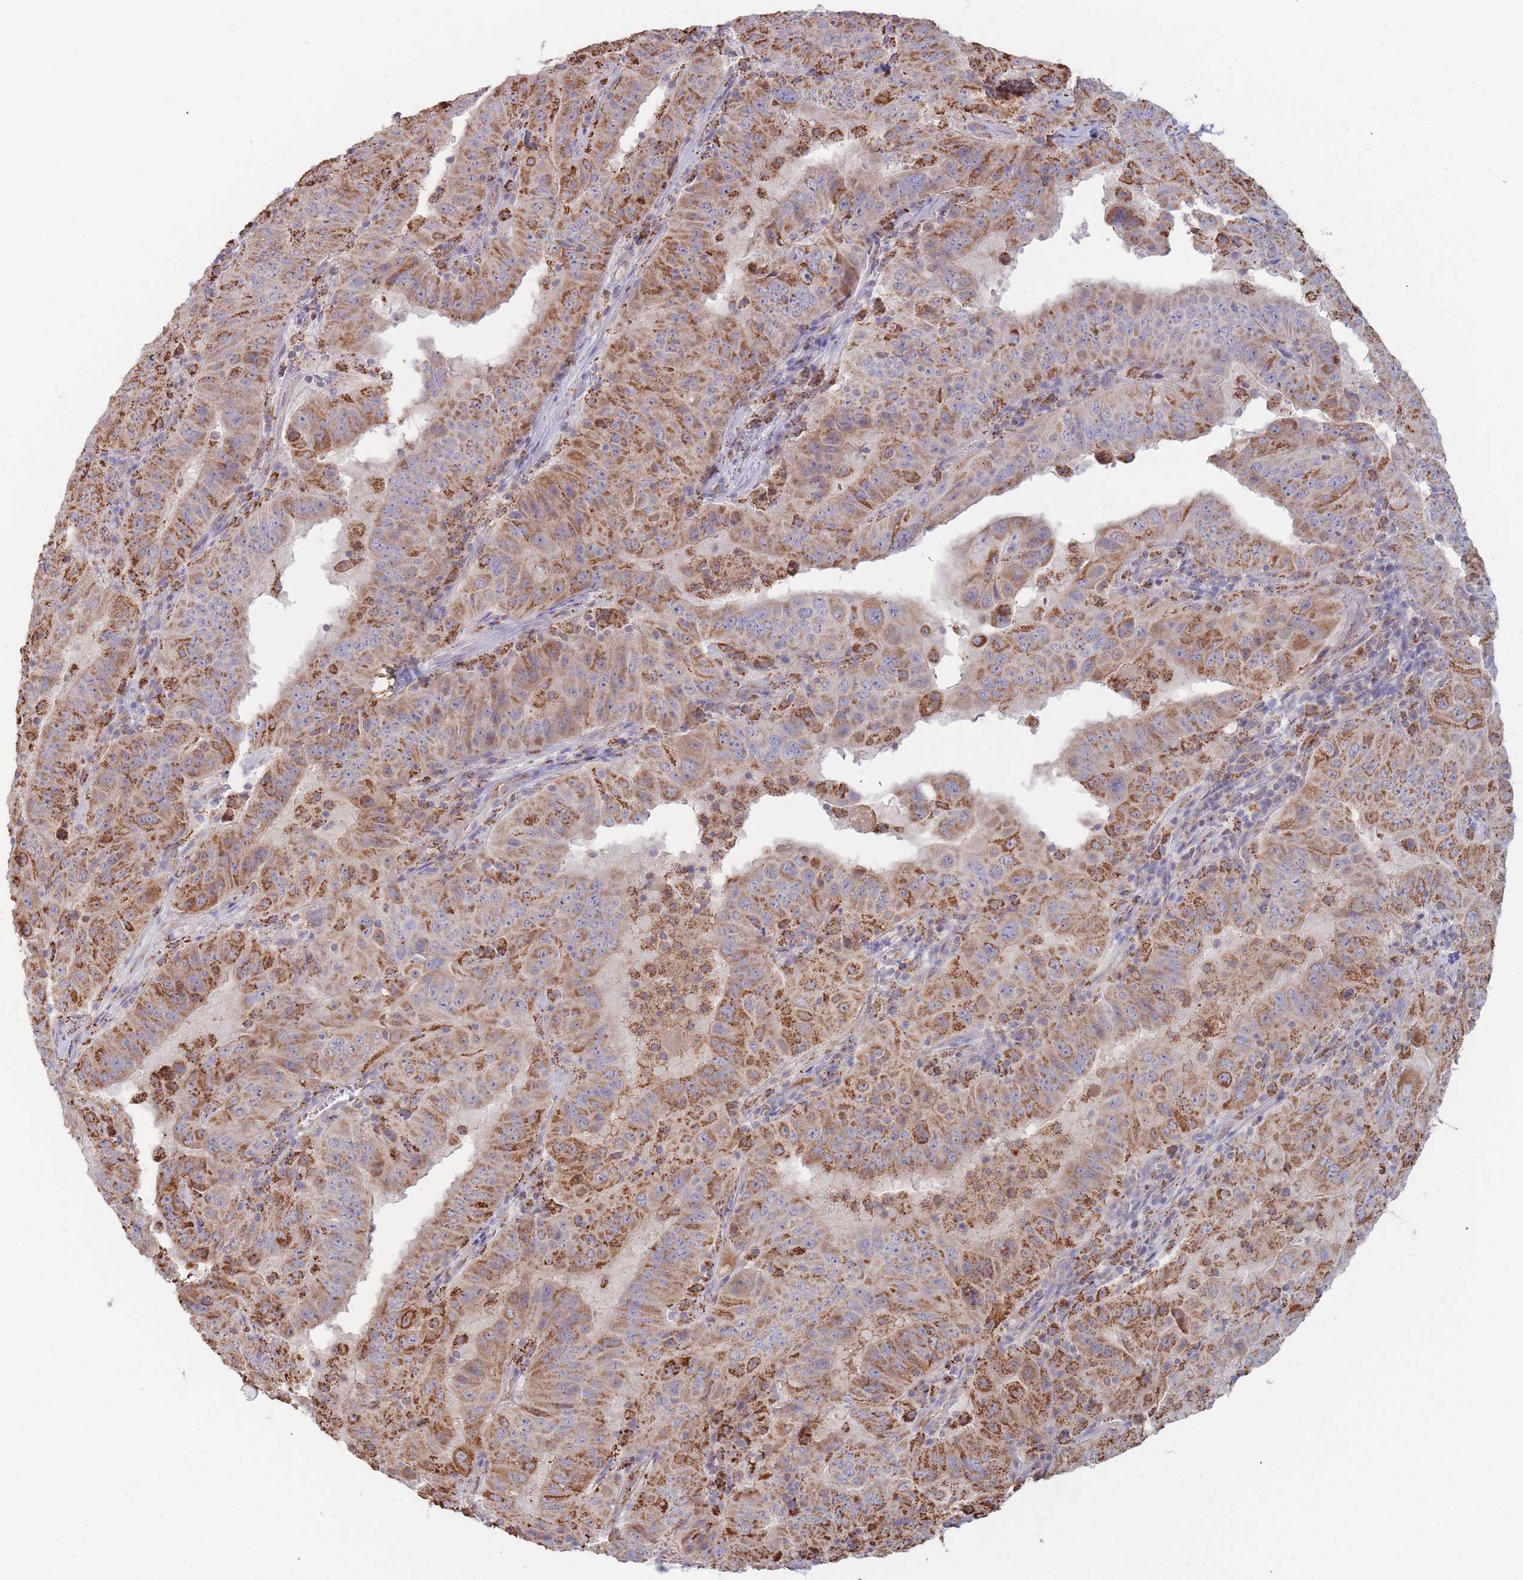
{"staining": {"intensity": "moderate", "quantity": ">75%", "location": "cytoplasmic/membranous"}, "tissue": "pancreatic cancer", "cell_type": "Tumor cells", "image_type": "cancer", "snomed": [{"axis": "morphology", "description": "Adenocarcinoma, NOS"}, {"axis": "topography", "description": "Pancreas"}], "caption": "DAB (3,3'-diaminobenzidine) immunohistochemical staining of human pancreatic cancer (adenocarcinoma) exhibits moderate cytoplasmic/membranous protein staining in about >75% of tumor cells.", "gene": "MRPL17", "patient": {"sex": "male", "age": 63}}